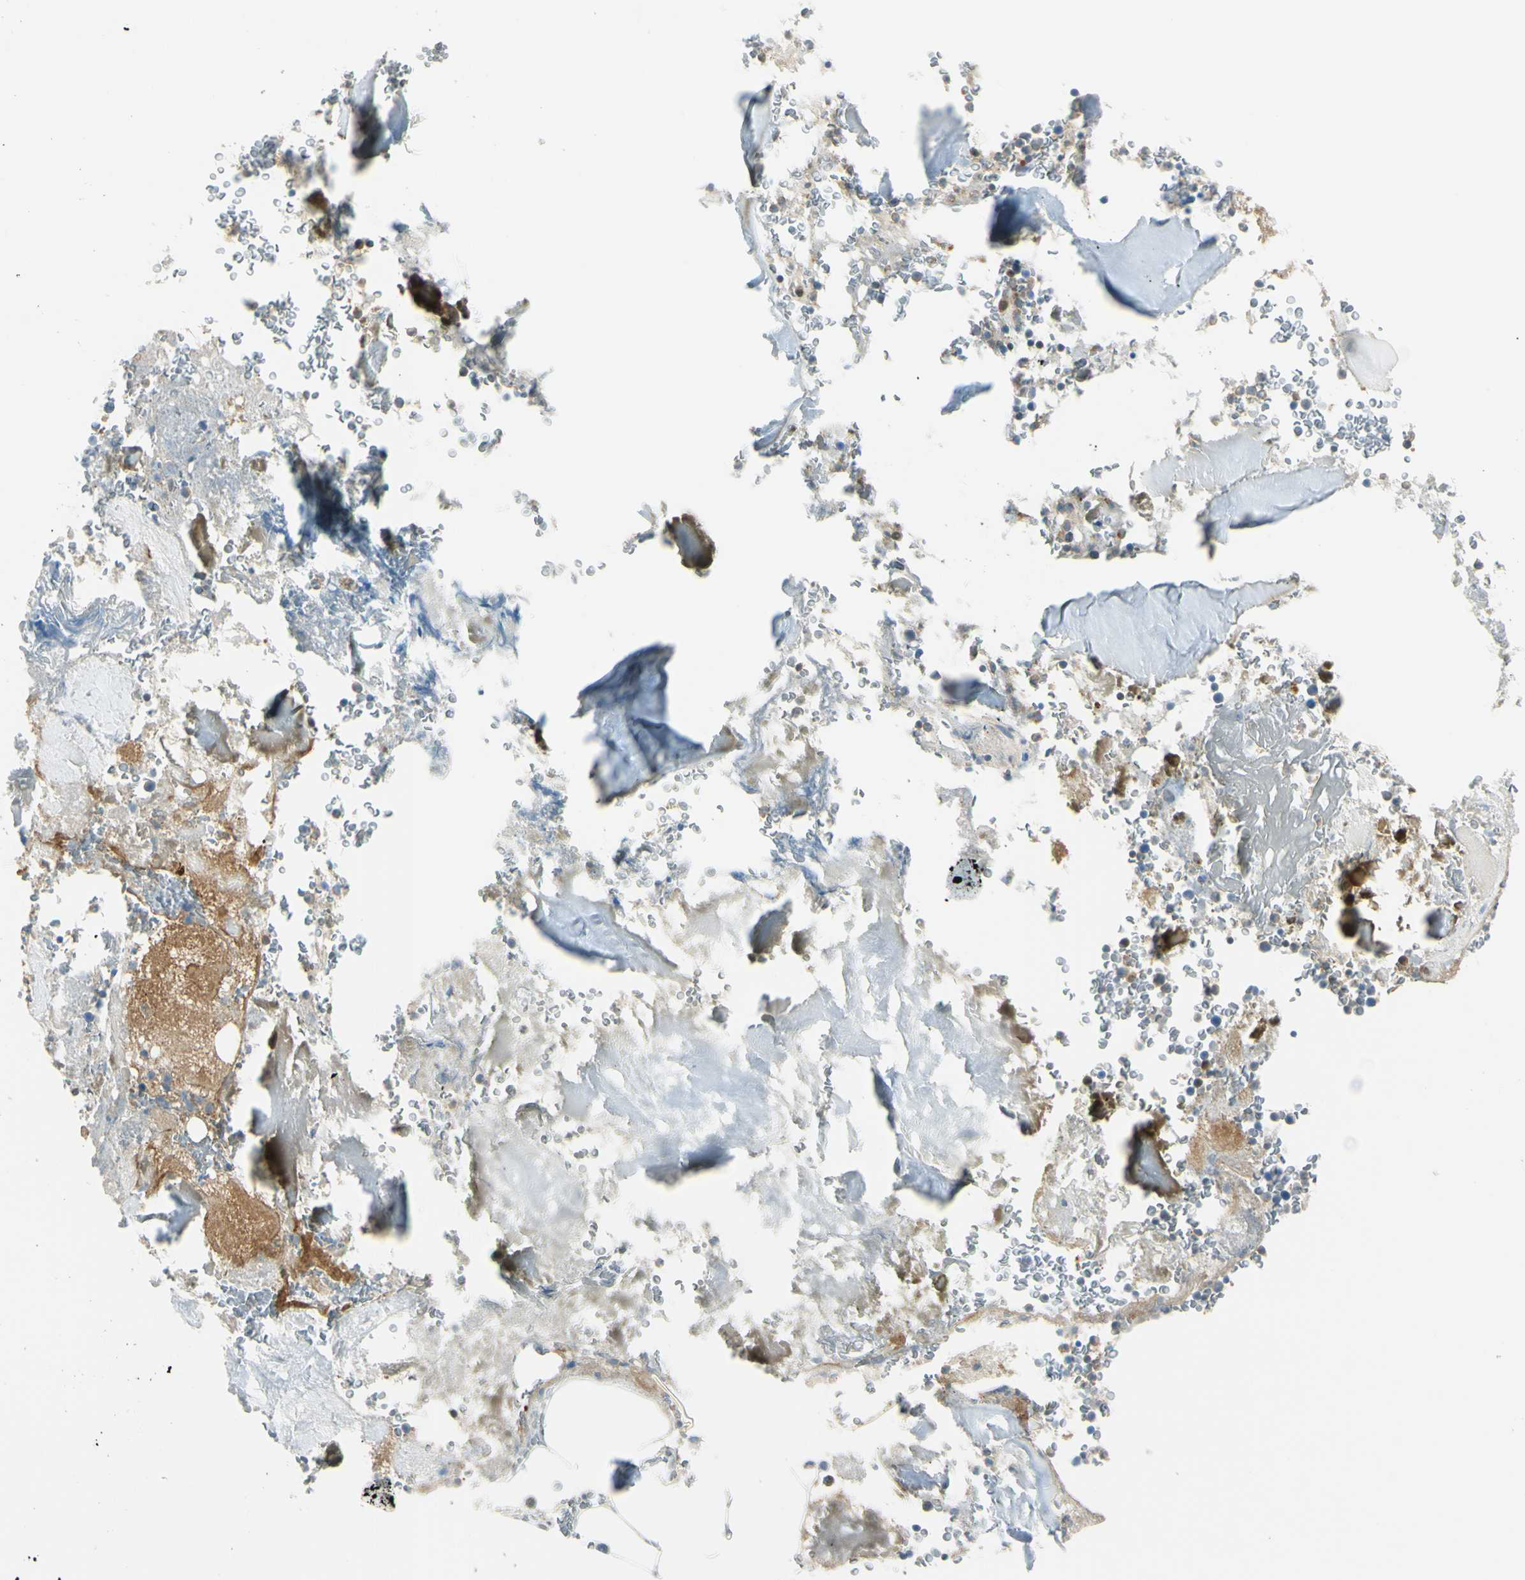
{"staining": {"intensity": "moderate", "quantity": "<25%", "location": "cytoplasmic/membranous"}, "tissue": "bone marrow", "cell_type": "Hematopoietic cells", "image_type": "normal", "snomed": [{"axis": "morphology", "description": "Normal tissue, NOS"}, {"axis": "topography", "description": "Bone marrow"}], "caption": "Immunohistochemical staining of benign bone marrow shows <25% levels of moderate cytoplasmic/membranous protein expression in about <25% of hematopoietic cells. (DAB IHC, brown staining for protein, blue staining for nuclei).", "gene": "LAMA3", "patient": {"sex": "male"}}